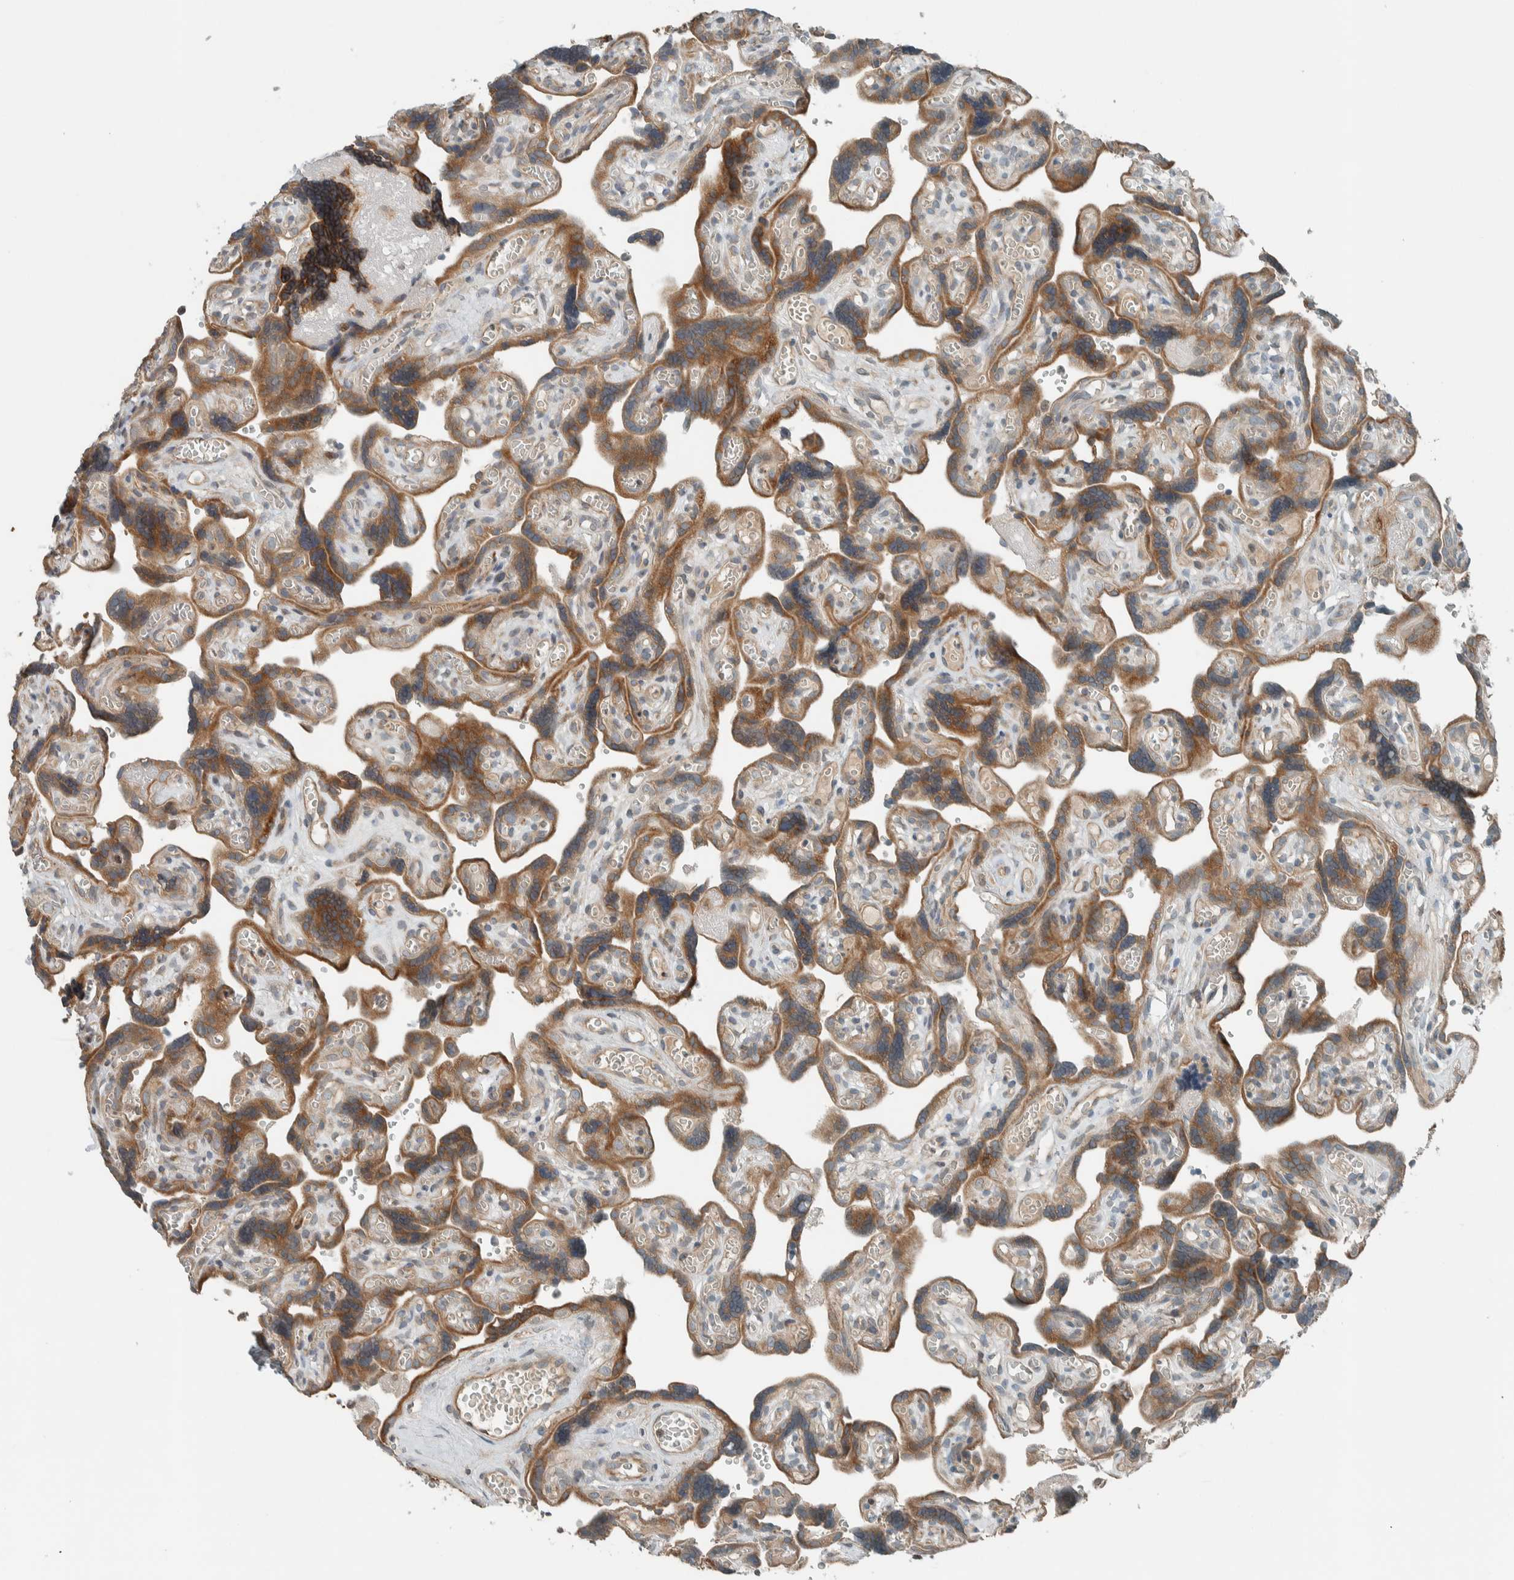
{"staining": {"intensity": "moderate", "quantity": ">75%", "location": "cytoplasmic/membranous"}, "tissue": "placenta", "cell_type": "Trophoblastic cells", "image_type": "normal", "snomed": [{"axis": "morphology", "description": "Normal tissue, NOS"}, {"axis": "topography", "description": "Placenta"}], "caption": "Immunohistochemical staining of benign human placenta exhibits >75% levels of moderate cytoplasmic/membranous protein staining in about >75% of trophoblastic cells.", "gene": "SEL1L", "patient": {"sex": "female", "age": 30}}